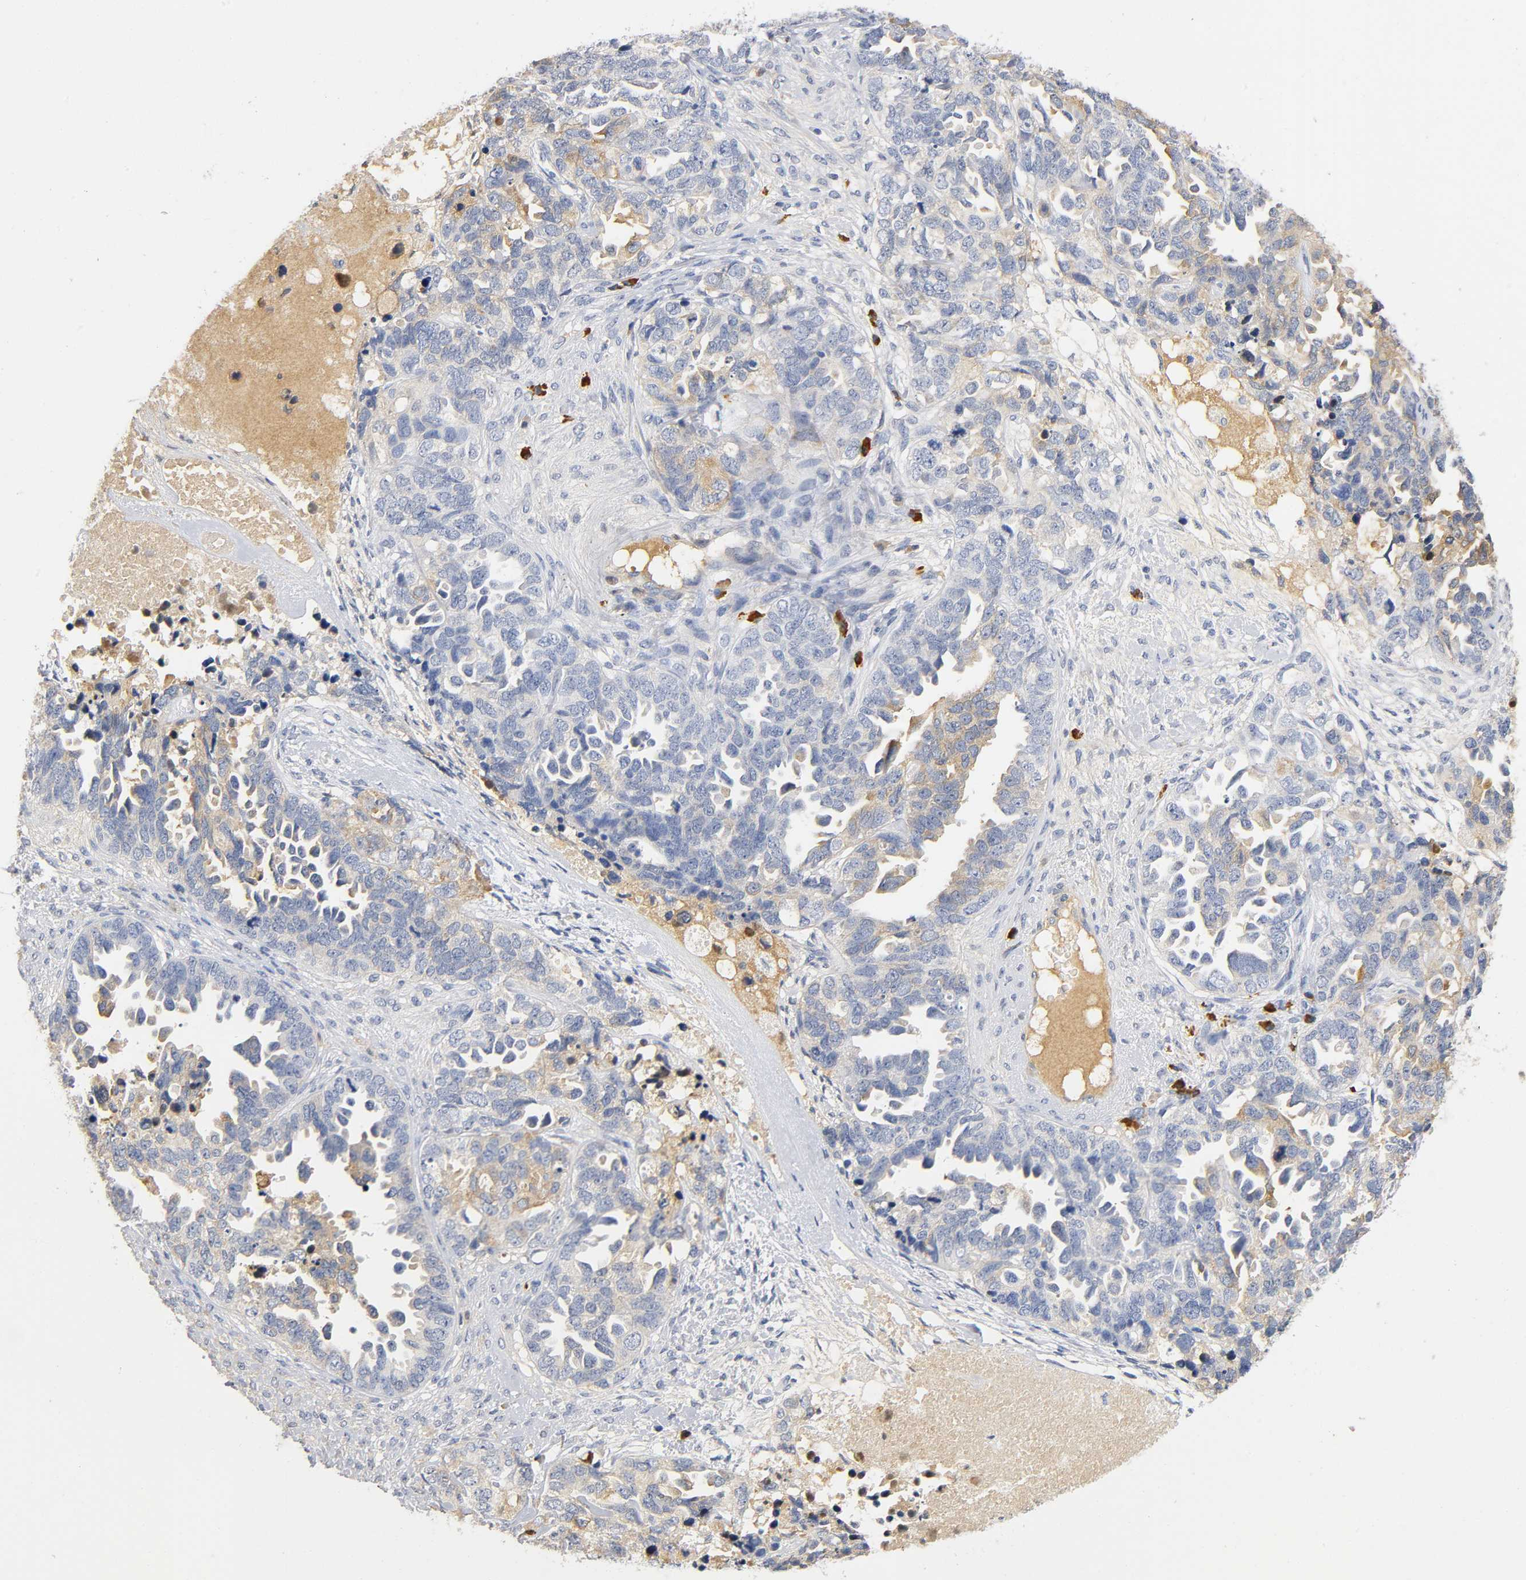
{"staining": {"intensity": "weak", "quantity": "<25%", "location": "cytoplasmic/membranous"}, "tissue": "ovarian cancer", "cell_type": "Tumor cells", "image_type": "cancer", "snomed": [{"axis": "morphology", "description": "Cystadenocarcinoma, serous, NOS"}, {"axis": "topography", "description": "Ovary"}], "caption": "The photomicrograph reveals no significant expression in tumor cells of ovarian serous cystadenocarcinoma.", "gene": "TNC", "patient": {"sex": "female", "age": 82}}